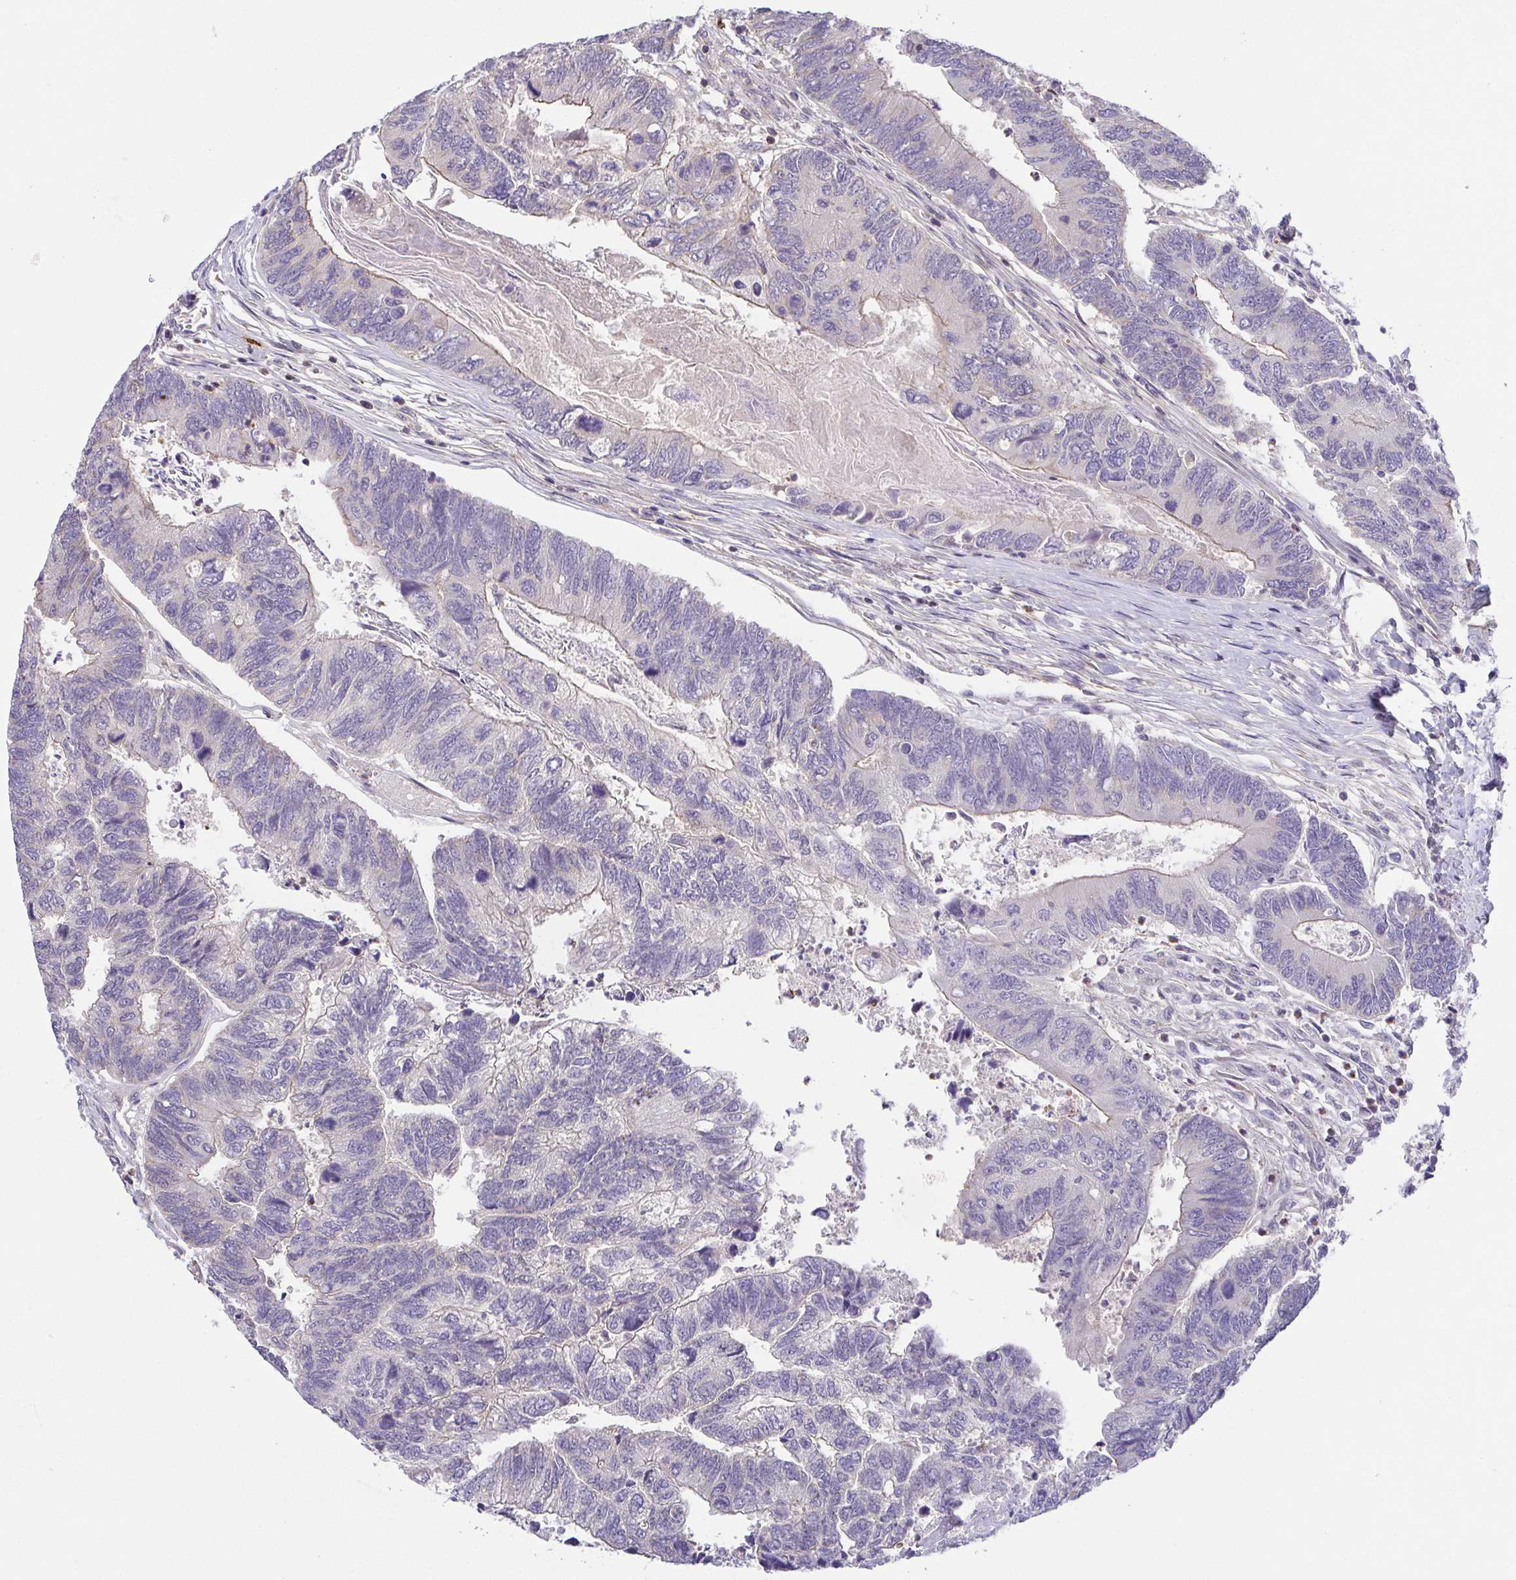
{"staining": {"intensity": "negative", "quantity": "none", "location": "none"}, "tissue": "colorectal cancer", "cell_type": "Tumor cells", "image_type": "cancer", "snomed": [{"axis": "morphology", "description": "Adenocarcinoma, NOS"}, {"axis": "topography", "description": "Colon"}], "caption": "DAB immunohistochemical staining of colorectal cancer (adenocarcinoma) exhibits no significant expression in tumor cells.", "gene": "PREPL", "patient": {"sex": "female", "age": 67}}